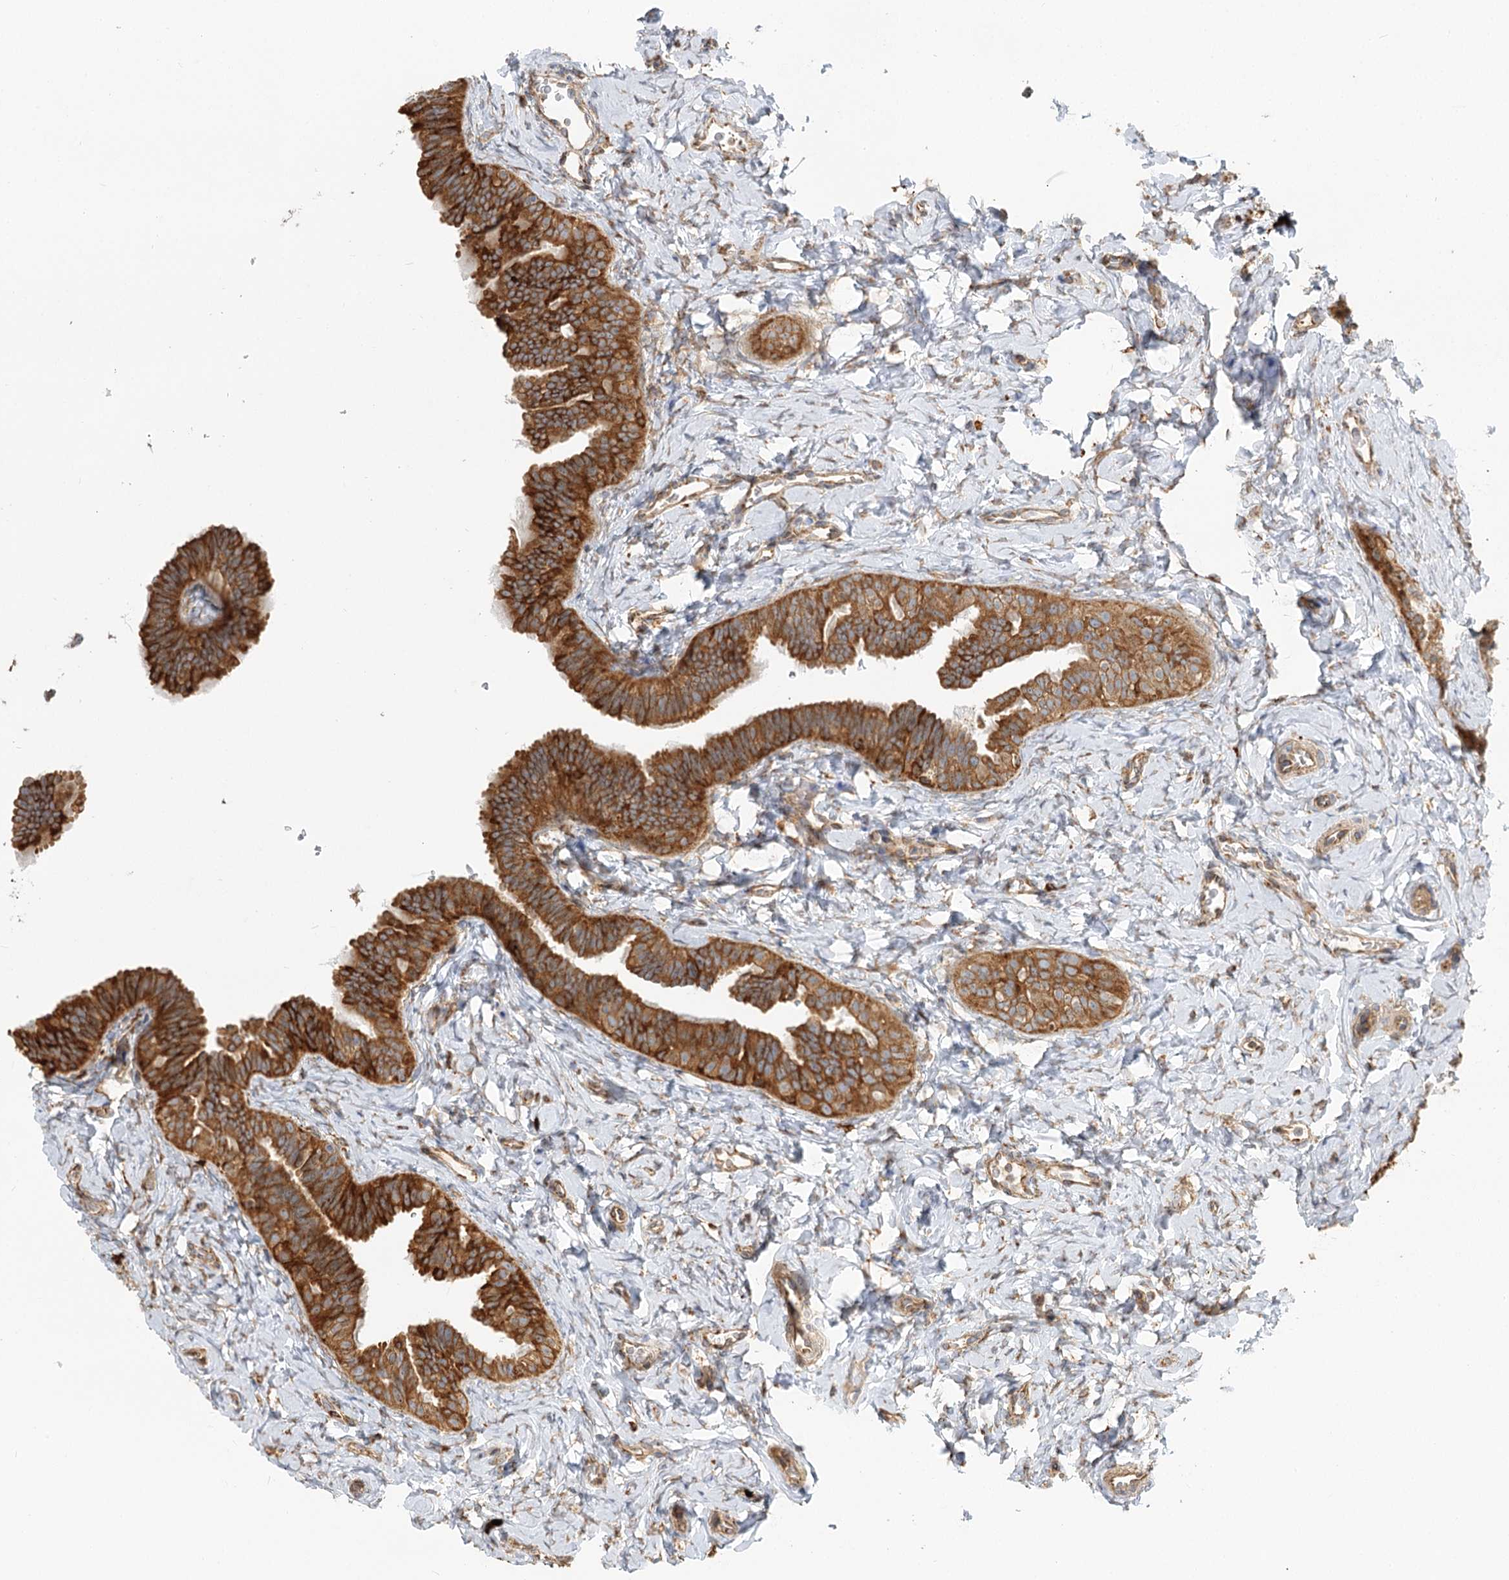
{"staining": {"intensity": "strong", "quantity": ">75%", "location": "cytoplasmic/membranous"}, "tissue": "fallopian tube", "cell_type": "Glandular cells", "image_type": "normal", "snomed": [{"axis": "morphology", "description": "Normal tissue, NOS"}, {"axis": "topography", "description": "Fallopian tube"}], "caption": "Protein expression by immunohistochemistry (IHC) exhibits strong cytoplasmic/membranous positivity in about >75% of glandular cells in normal fallopian tube. Using DAB (3,3'-diaminobenzidine) (brown) and hematoxylin (blue) stains, captured at high magnification using brightfield microscopy.", "gene": "TAS1R1", "patient": {"sex": "female", "age": 39}}